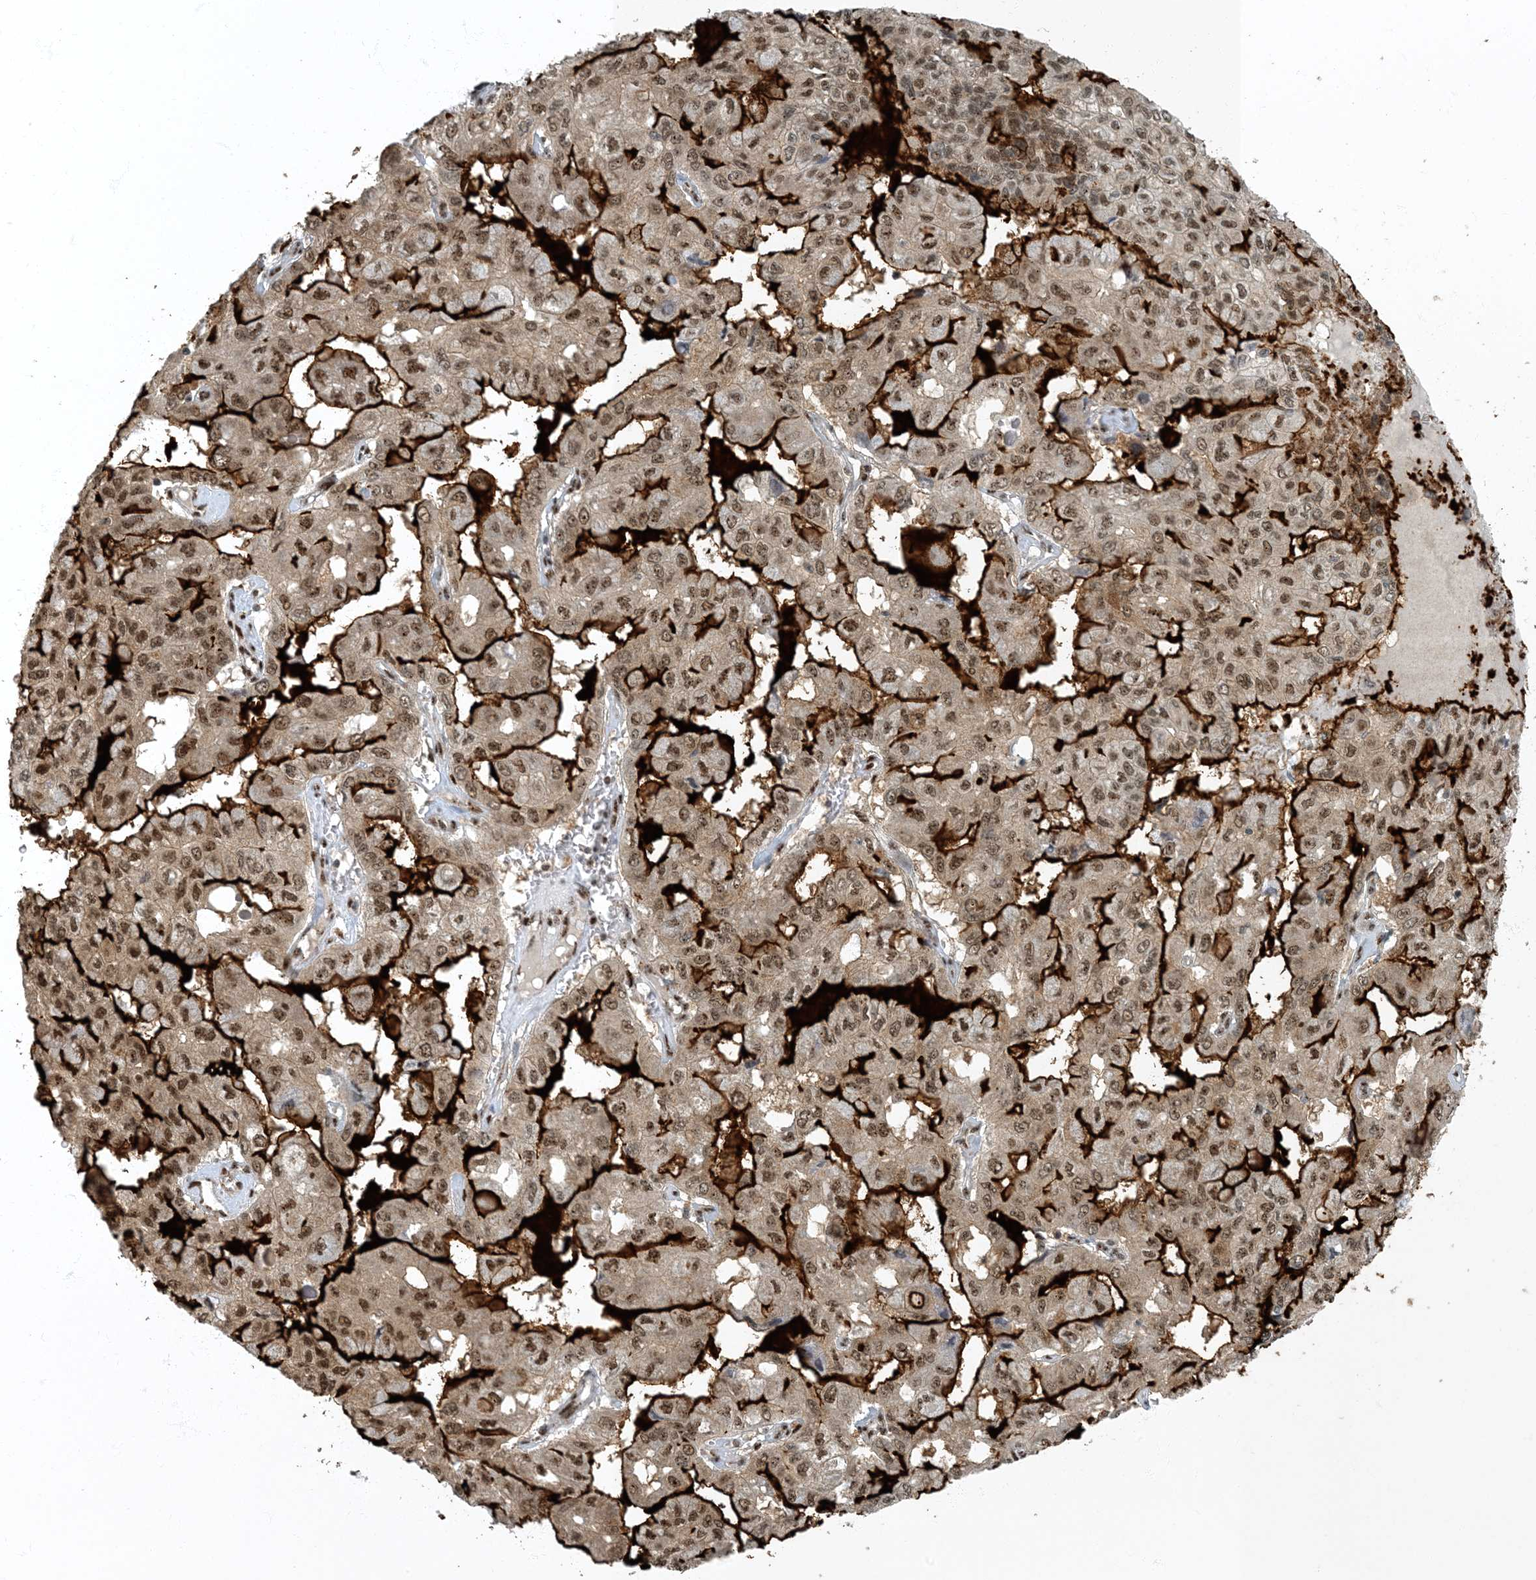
{"staining": {"intensity": "strong", "quantity": ">75%", "location": "cytoplasmic/membranous,nuclear"}, "tissue": "pancreatic cancer", "cell_type": "Tumor cells", "image_type": "cancer", "snomed": [{"axis": "morphology", "description": "Adenocarcinoma, NOS"}, {"axis": "topography", "description": "Pancreas"}], "caption": "Tumor cells show high levels of strong cytoplasmic/membranous and nuclear expression in about >75% of cells in pancreatic adenocarcinoma. The protein of interest is shown in brown color, while the nuclei are stained blue.", "gene": "MBD1", "patient": {"sex": "male", "age": 51}}